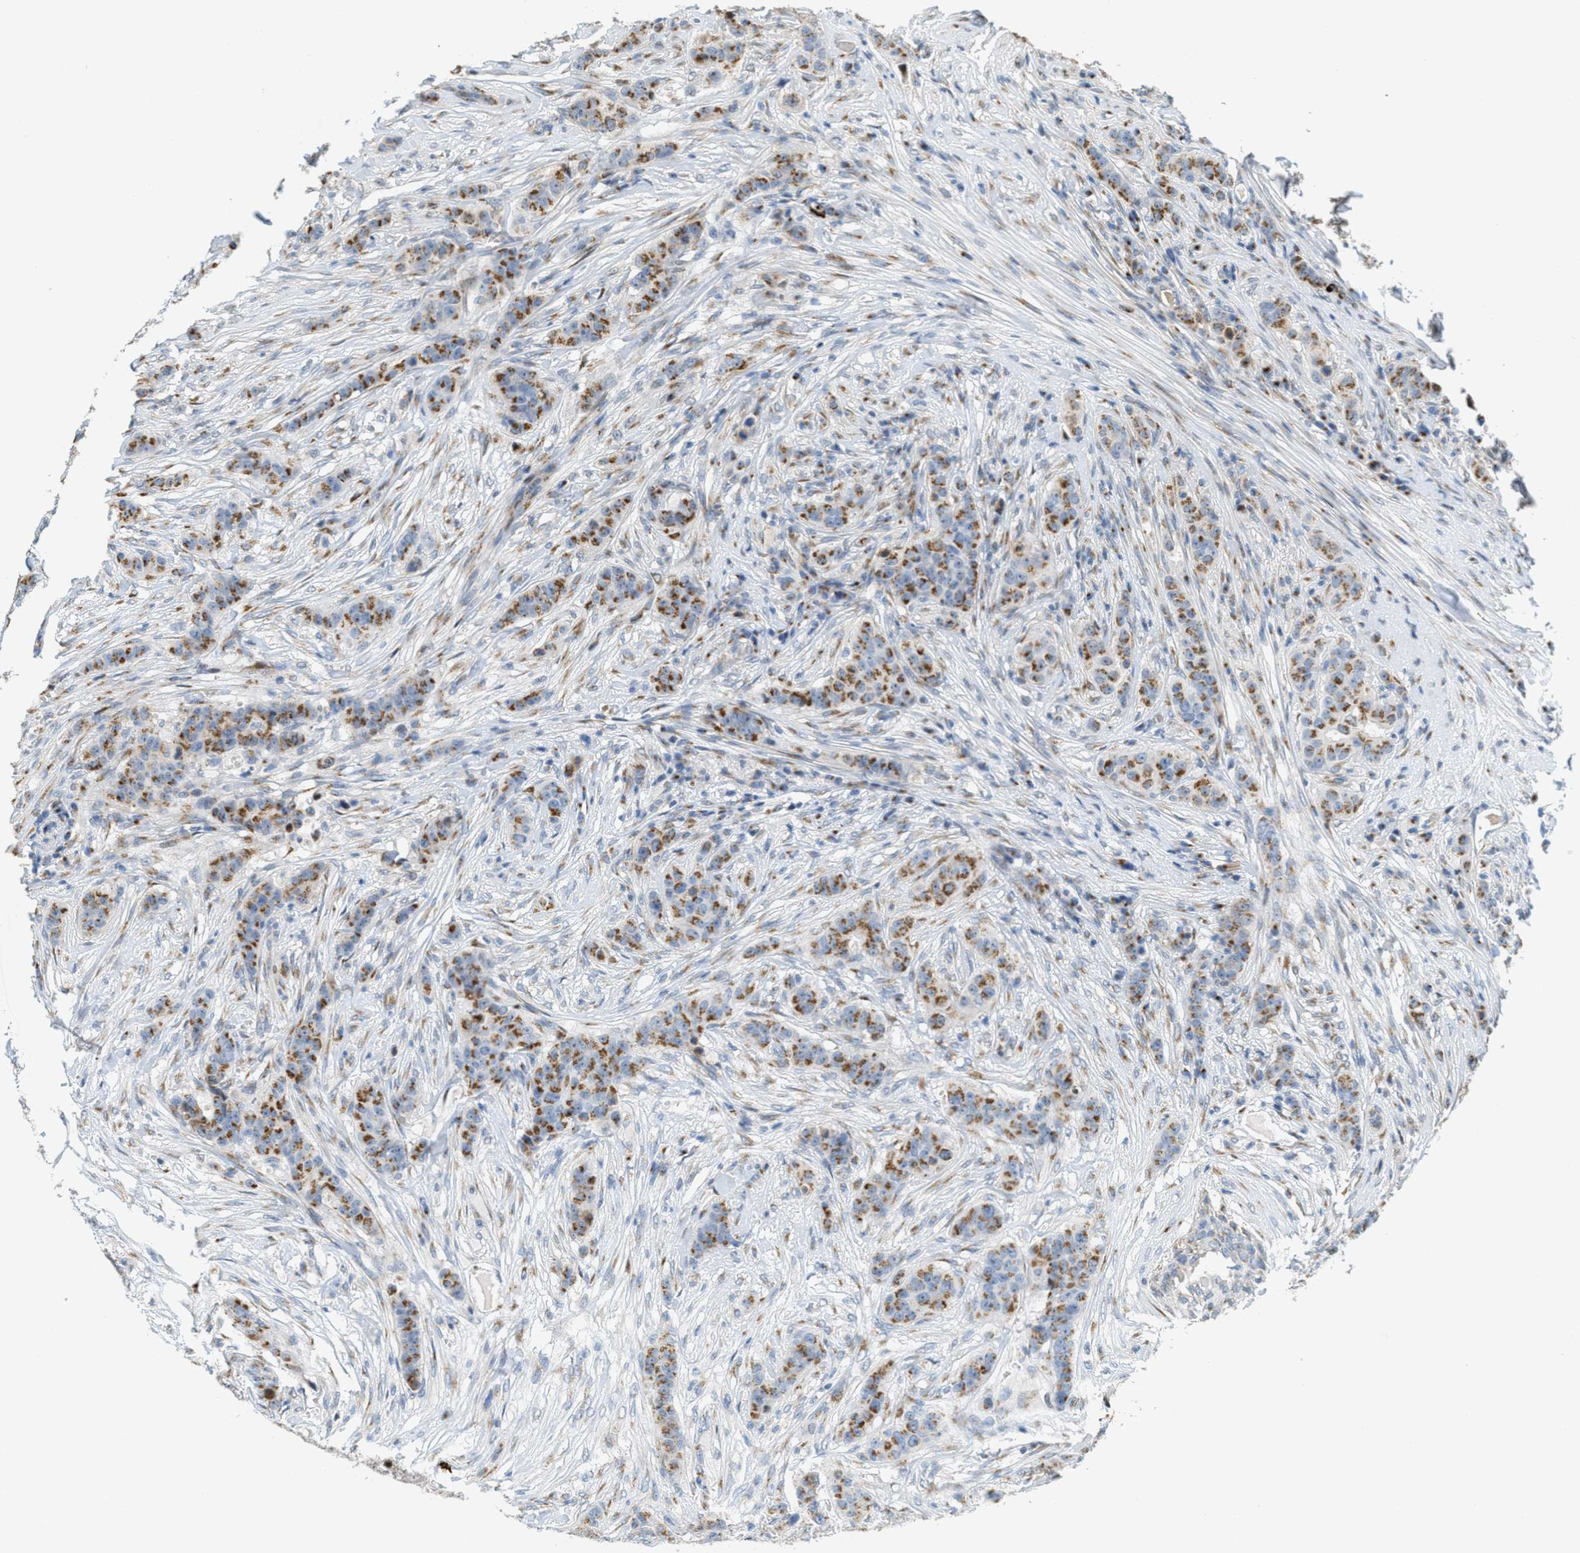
{"staining": {"intensity": "moderate", "quantity": ">75%", "location": "cytoplasmic/membranous"}, "tissue": "breast cancer", "cell_type": "Tumor cells", "image_type": "cancer", "snomed": [{"axis": "morphology", "description": "Normal tissue, NOS"}, {"axis": "morphology", "description": "Duct carcinoma"}, {"axis": "topography", "description": "Breast"}], "caption": "Invasive ductal carcinoma (breast) stained with a brown dye shows moderate cytoplasmic/membranous positive staining in approximately >75% of tumor cells.", "gene": "ZFPL1", "patient": {"sex": "female", "age": 40}}